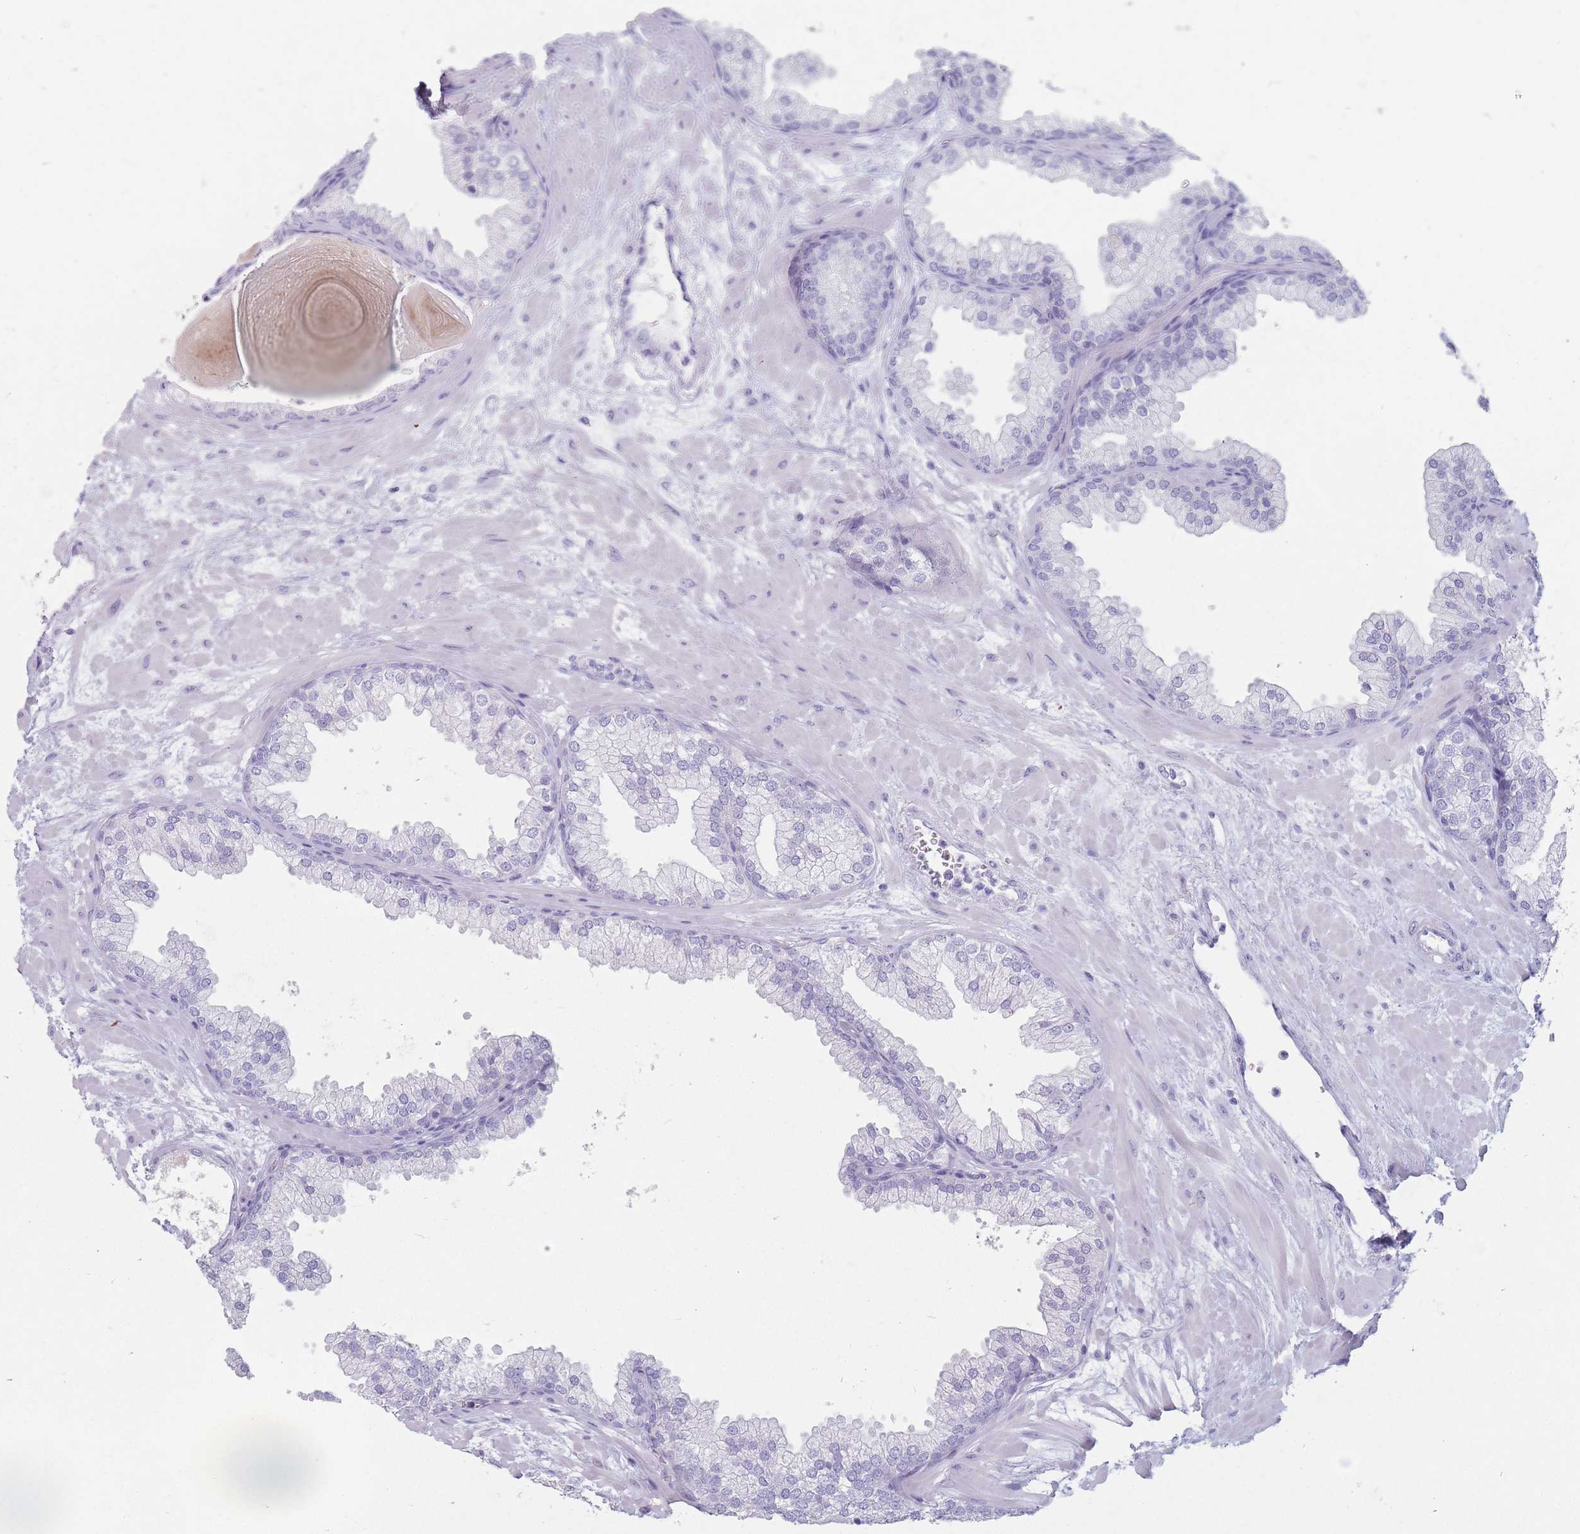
{"staining": {"intensity": "negative", "quantity": "none", "location": "none"}, "tissue": "prostate", "cell_type": "Glandular cells", "image_type": "normal", "snomed": [{"axis": "morphology", "description": "Normal tissue, NOS"}, {"axis": "topography", "description": "Prostate"}], "caption": "This photomicrograph is of benign prostate stained with immunohistochemistry (IHC) to label a protein in brown with the nuclei are counter-stained blue. There is no positivity in glandular cells. Brightfield microscopy of immunohistochemistry stained with DAB (brown) and hematoxylin (blue), captured at high magnification.", "gene": "ST3GAL5", "patient": {"sex": "male", "age": 61}}